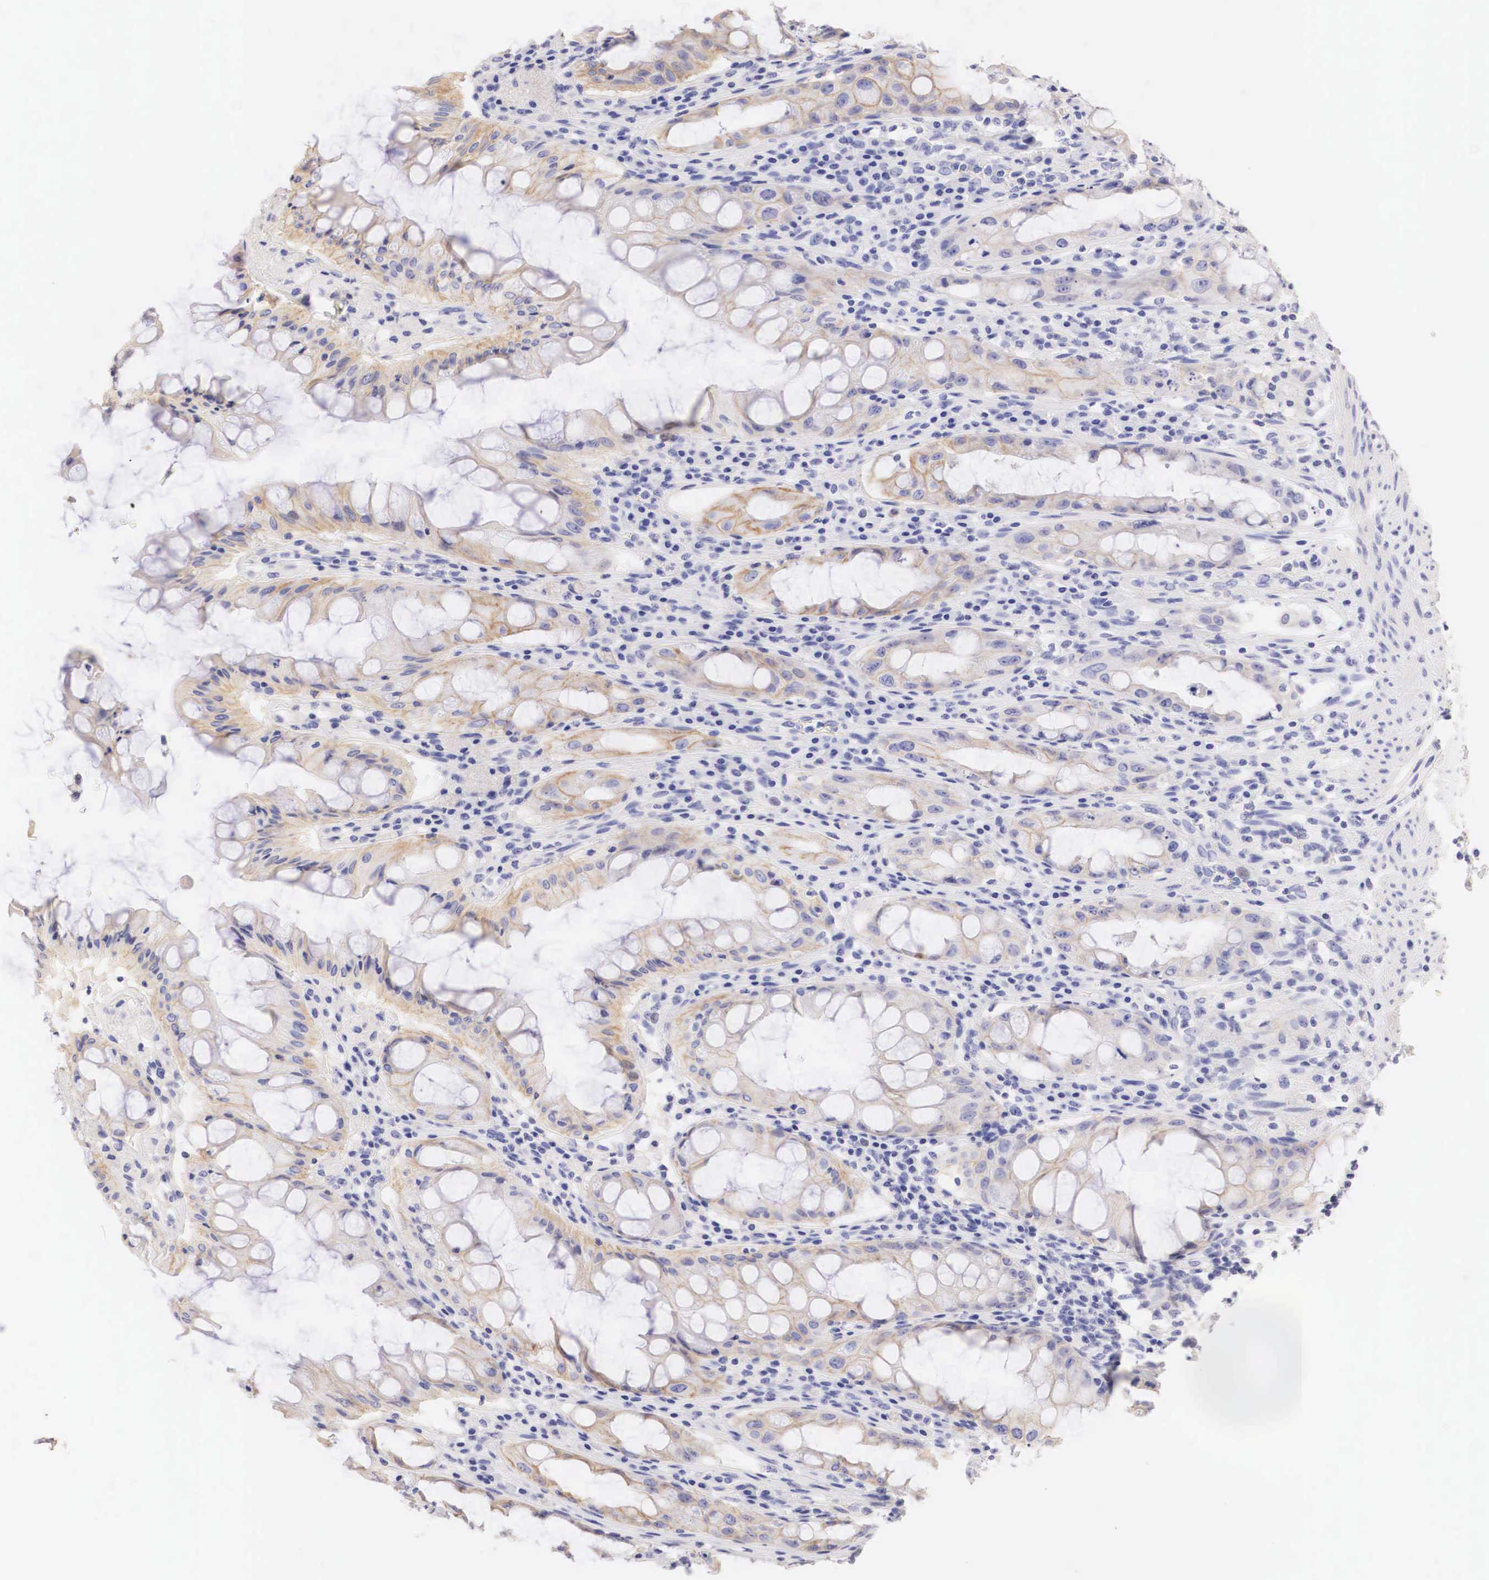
{"staining": {"intensity": "weak", "quantity": "25%-75%", "location": "cytoplasmic/membranous"}, "tissue": "rectum", "cell_type": "Glandular cells", "image_type": "normal", "snomed": [{"axis": "morphology", "description": "Normal tissue, NOS"}, {"axis": "topography", "description": "Rectum"}], "caption": "An immunohistochemistry histopathology image of benign tissue is shown. Protein staining in brown labels weak cytoplasmic/membranous positivity in rectum within glandular cells.", "gene": "ERBB2", "patient": {"sex": "female", "age": 60}}